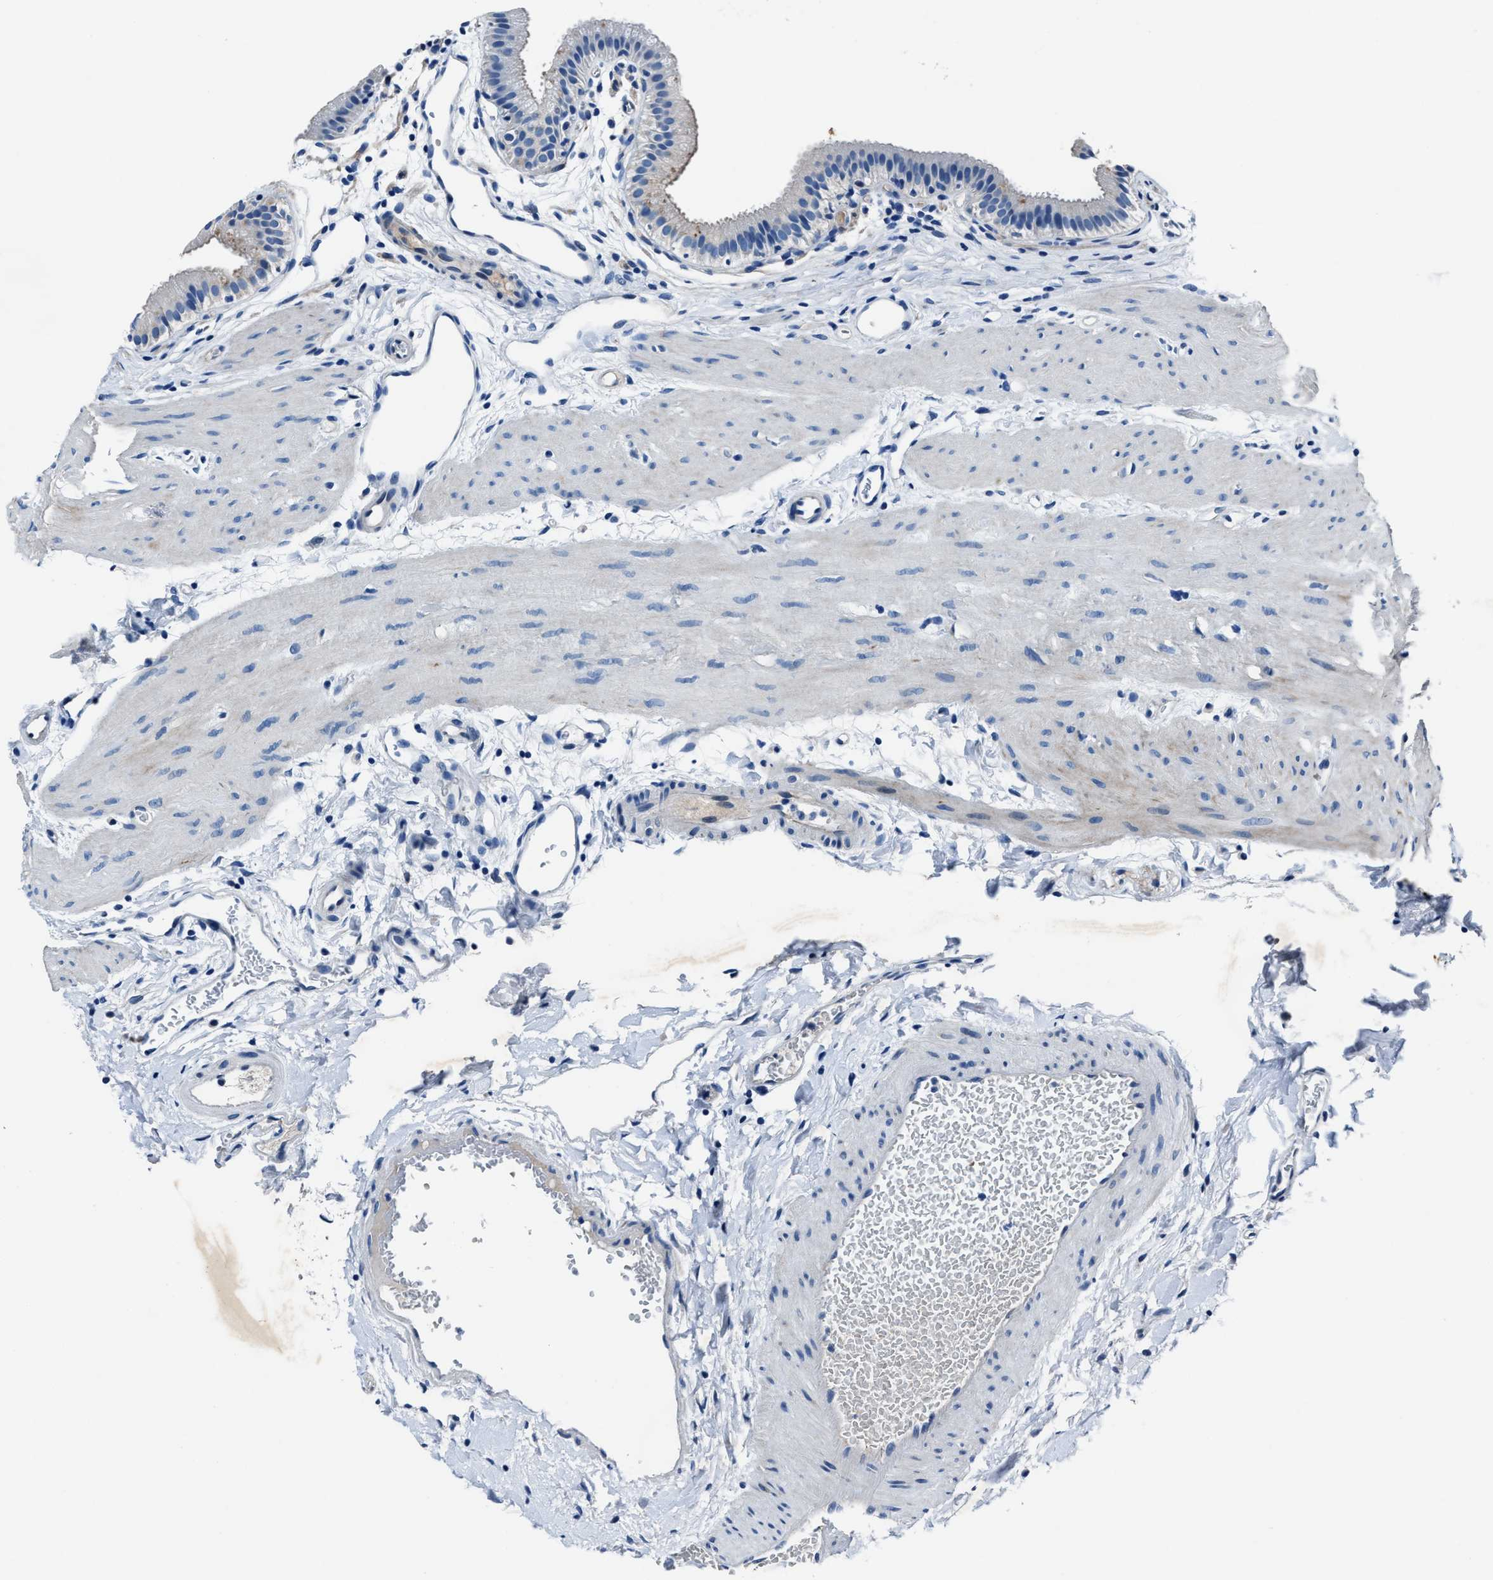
{"staining": {"intensity": "negative", "quantity": "none", "location": "none"}, "tissue": "gallbladder", "cell_type": "Glandular cells", "image_type": "normal", "snomed": [{"axis": "morphology", "description": "Normal tissue, NOS"}, {"axis": "topography", "description": "Gallbladder"}], "caption": "High magnification brightfield microscopy of normal gallbladder stained with DAB (3,3'-diaminobenzidine) (brown) and counterstained with hematoxylin (blue): glandular cells show no significant expression.", "gene": "NACAD", "patient": {"sex": "female", "age": 26}}